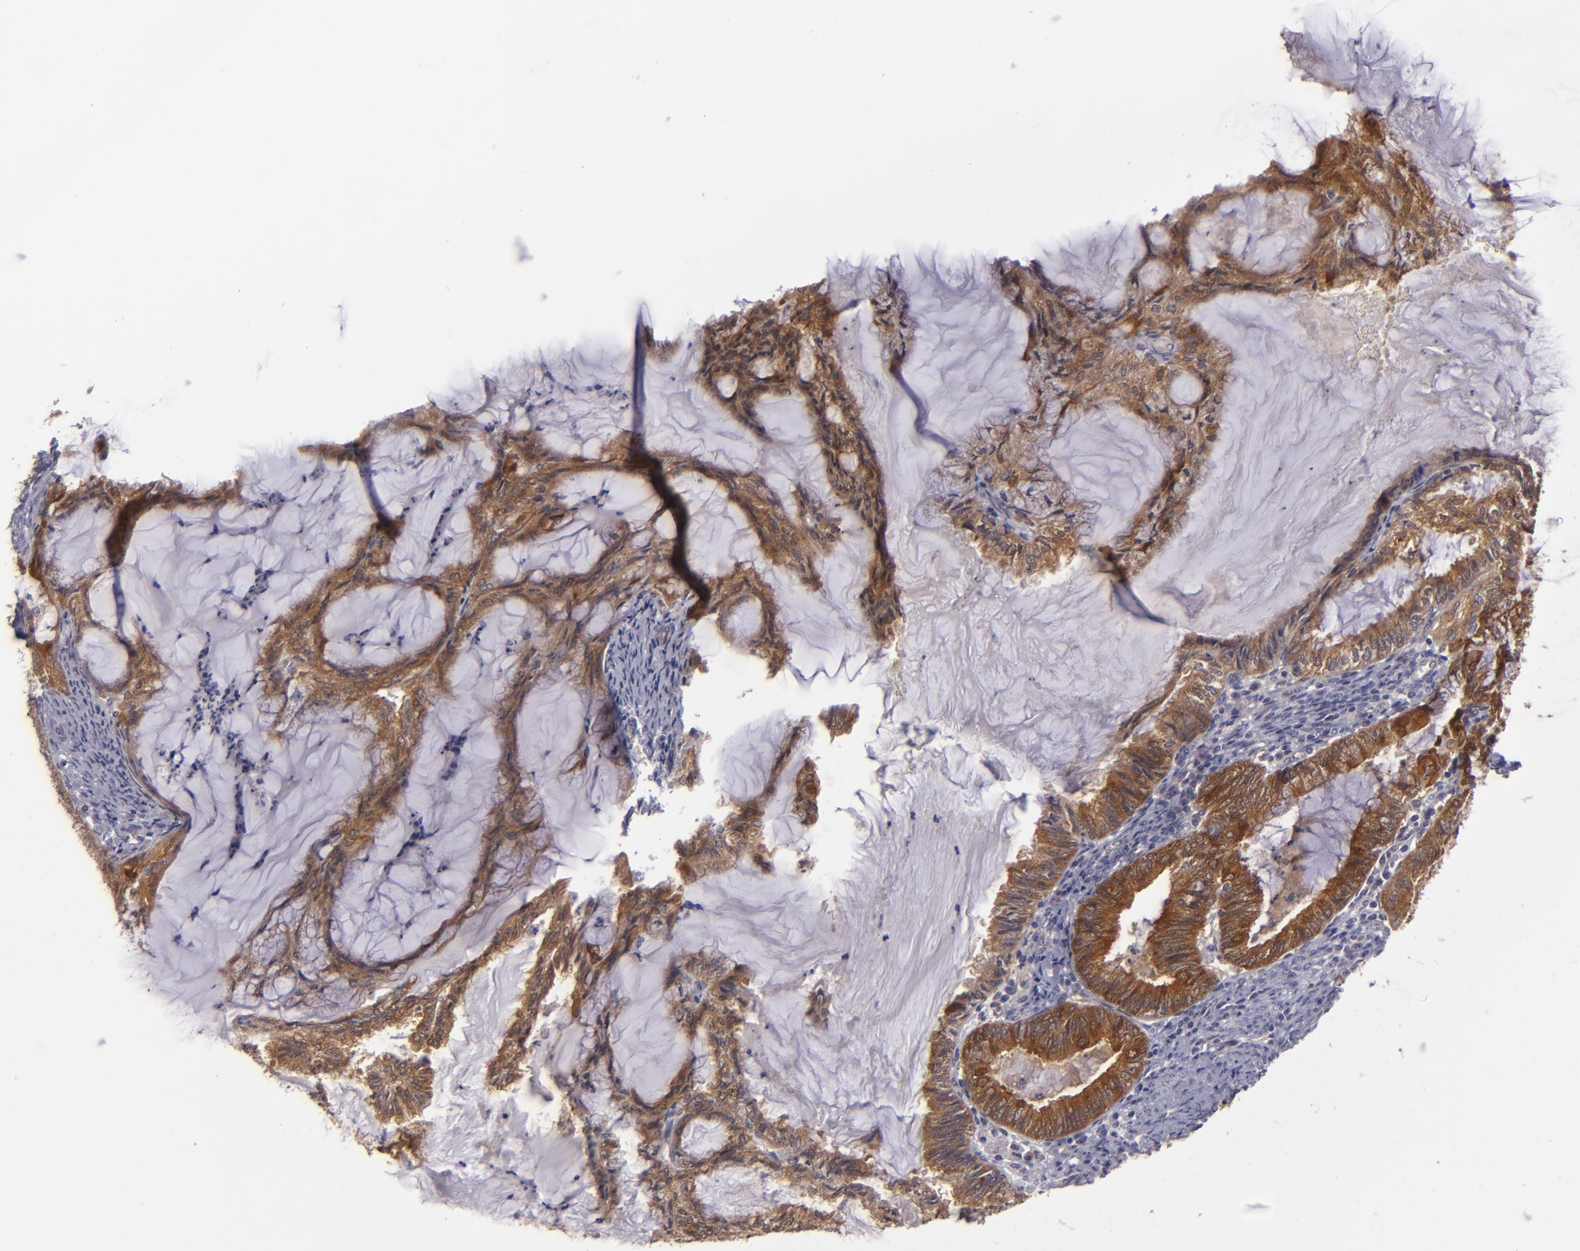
{"staining": {"intensity": "strong", "quantity": ">75%", "location": "cytoplasmic/membranous"}, "tissue": "endometrial cancer", "cell_type": "Tumor cells", "image_type": "cancer", "snomed": [{"axis": "morphology", "description": "Adenocarcinoma, NOS"}, {"axis": "topography", "description": "Endometrium"}], "caption": "Immunohistochemistry (IHC) image of human endometrial cancer (adenocarcinoma) stained for a protein (brown), which reveals high levels of strong cytoplasmic/membranous staining in about >75% of tumor cells.", "gene": "SH2D4A", "patient": {"sex": "female", "age": 86}}